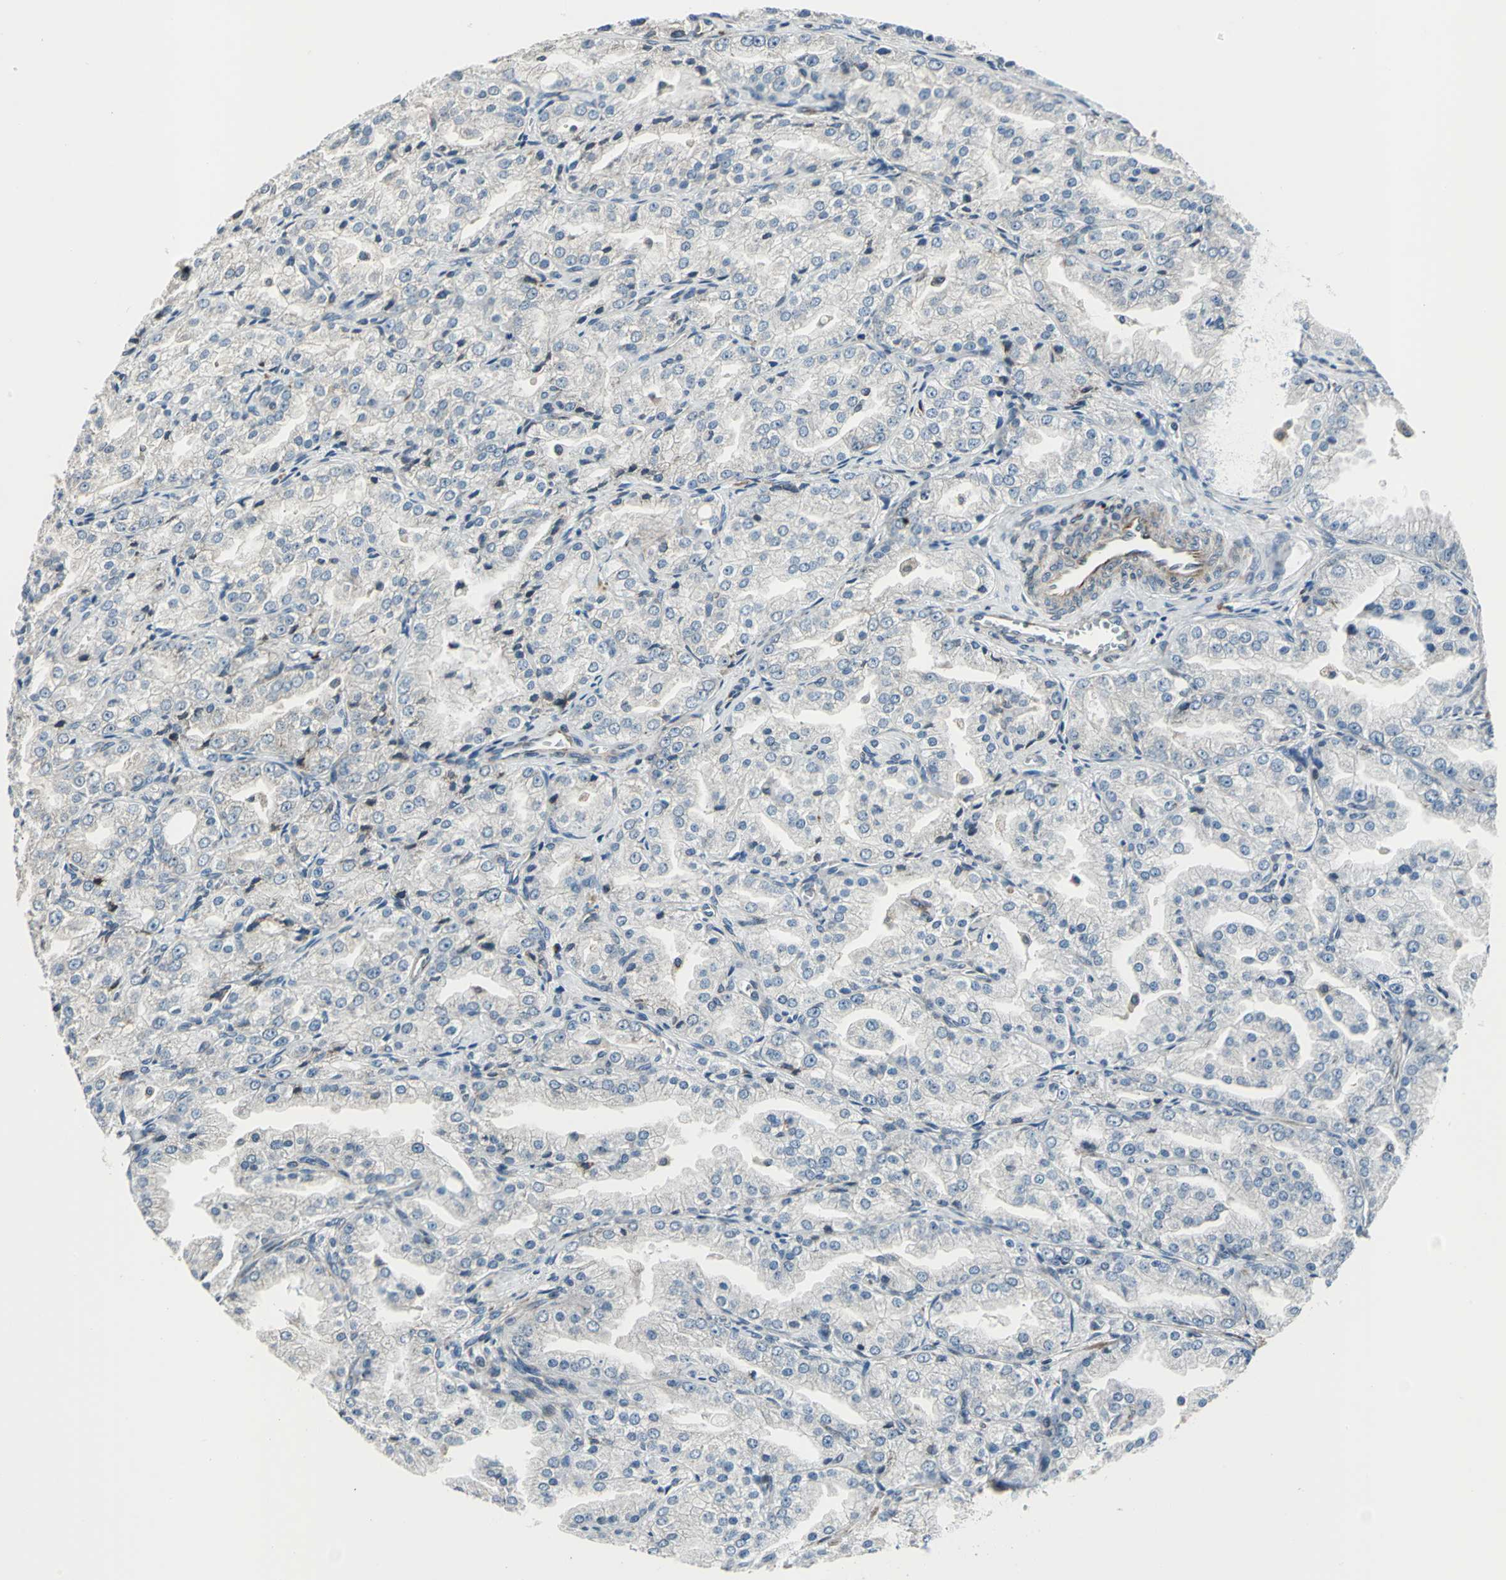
{"staining": {"intensity": "weak", "quantity": "<25%", "location": "cytoplasmic/membranous"}, "tissue": "prostate cancer", "cell_type": "Tumor cells", "image_type": "cancer", "snomed": [{"axis": "morphology", "description": "Adenocarcinoma, High grade"}, {"axis": "topography", "description": "Prostate"}], "caption": "This is an immunohistochemistry (IHC) image of prostate cancer. There is no expression in tumor cells.", "gene": "HTATIP2", "patient": {"sex": "male", "age": 61}}